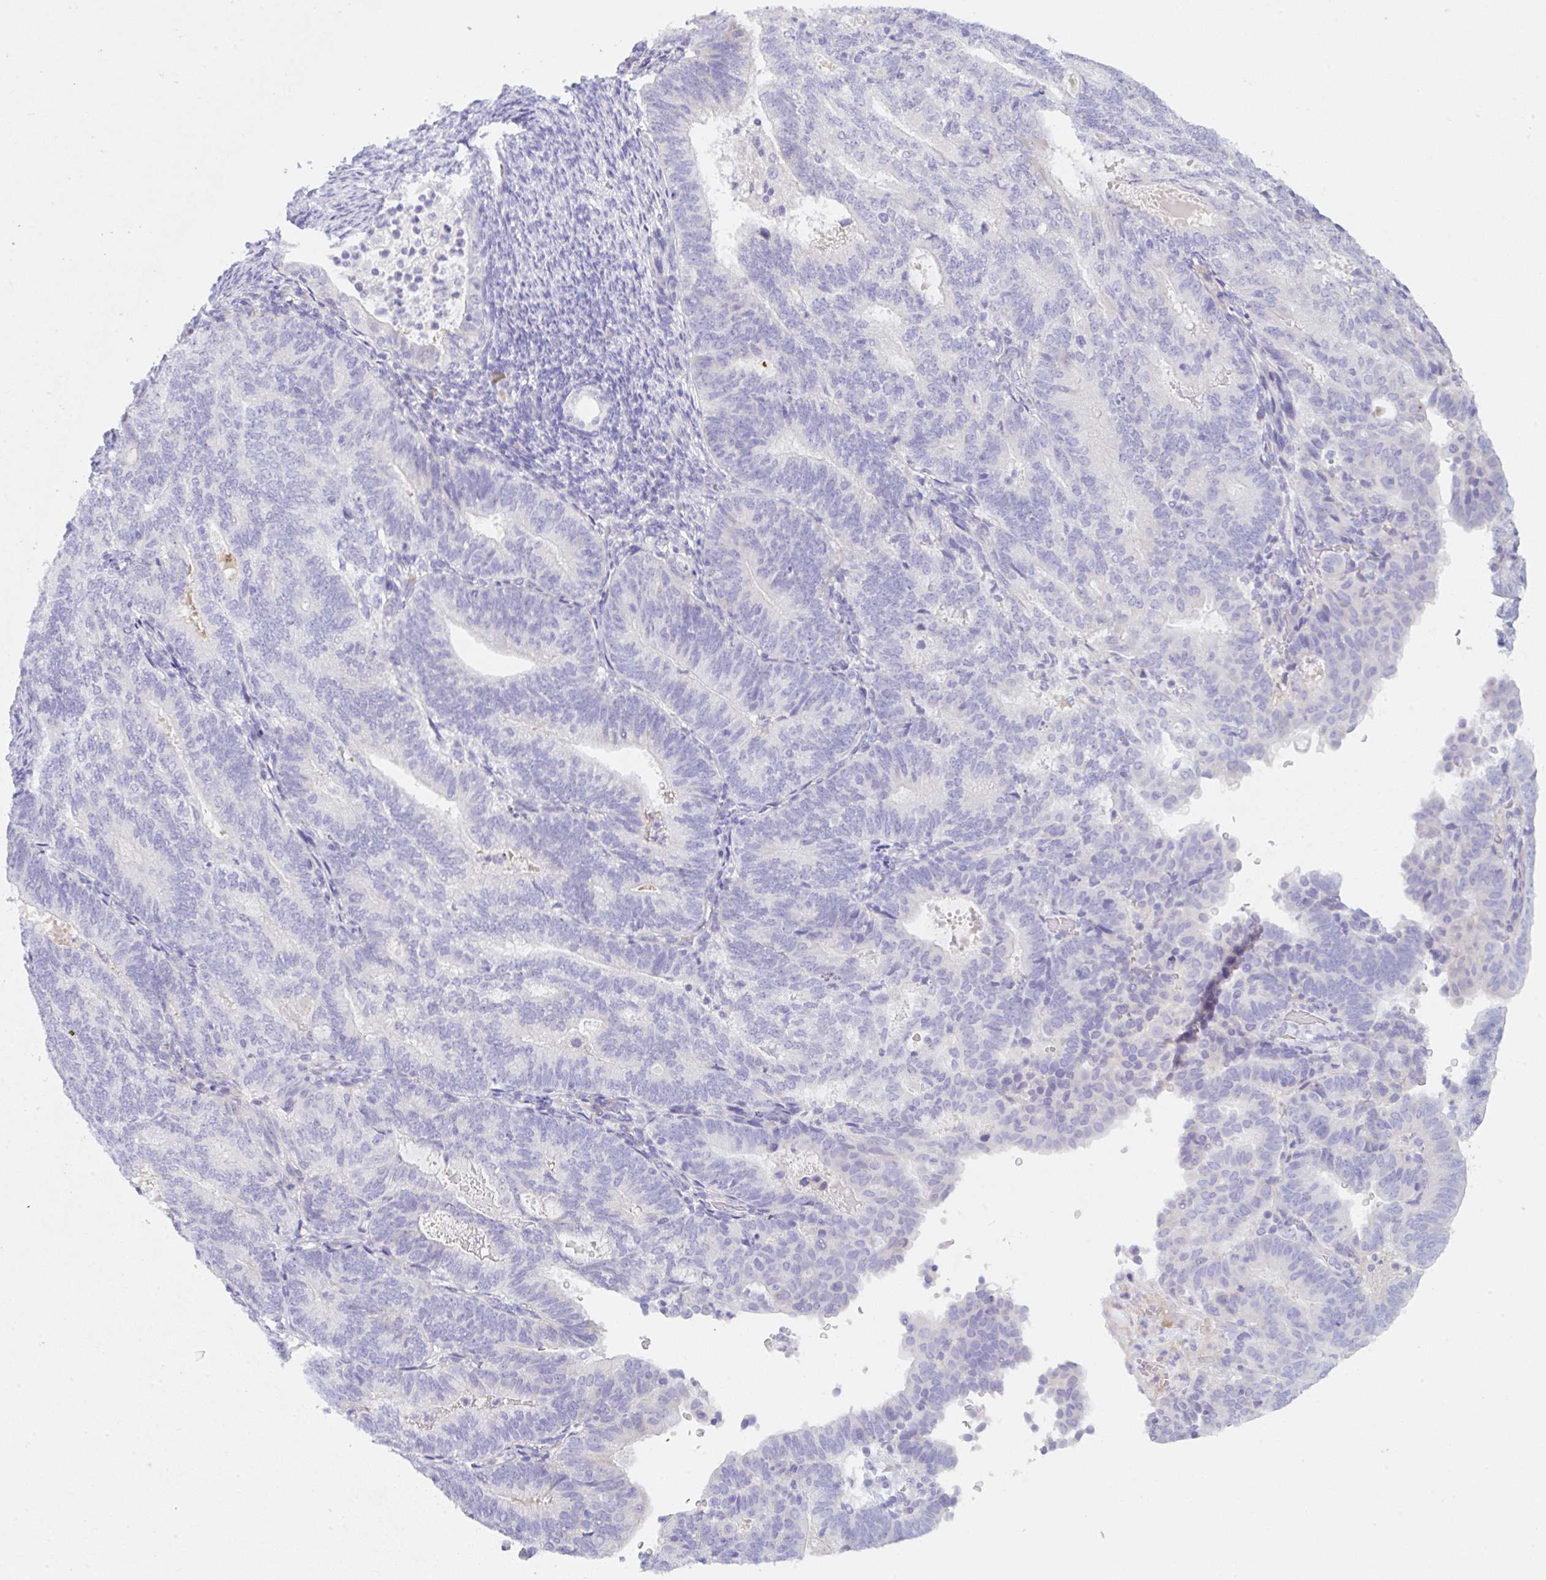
{"staining": {"intensity": "negative", "quantity": "none", "location": "none"}, "tissue": "endometrial cancer", "cell_type": "Tumor cells", "image_type": "cancer", "snomed": [{"axis": "morphology", "description": "Adenocarcinoma, NOS"}, {"axis": "topography", "description": "Endometrium"}], "caption": "Tumor cells show no significant staining in endometrial cancer (adenocarcinoma). The staining is performed using DAB brown chromogen with nuclei counter-stained in using hematoxylin.", "gene": "KLK8", "patient": {"sex": "female", "age": 70}}